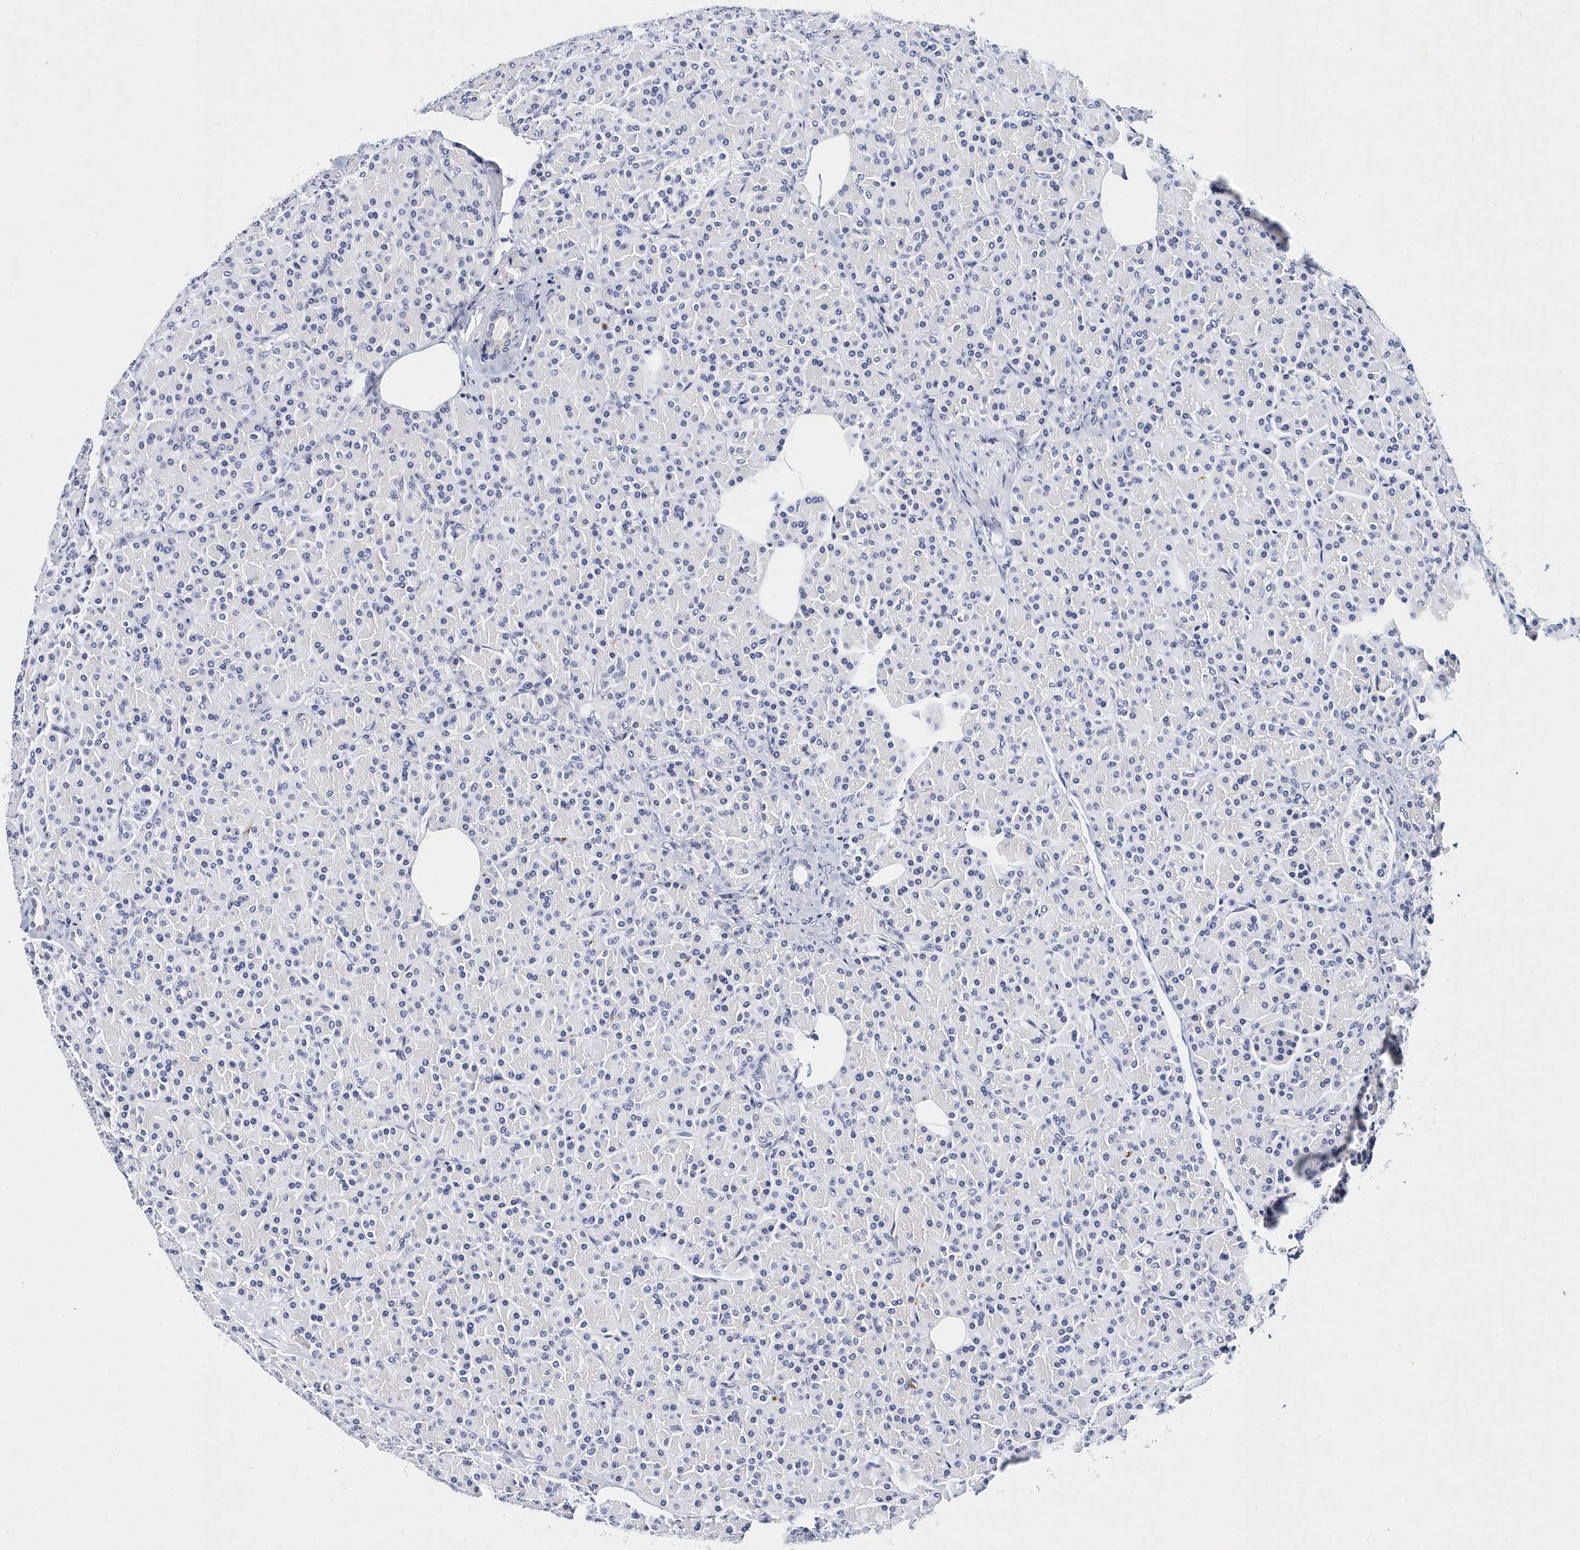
{"staining": {"intensity": "negative", "quantity": "none", "location": "none"}, "tissue": "pancreas", "cell_type": "Exocrine glandular cells", "image_type": "normal", "snomed": [{"axis": "morphology", "description": "Normal tissue, NOS"}, {"axis": "topography", "description": "Pancreas"}], "caption": "There is no significant staining in exocrine glandular cells of pancreas.", "gene": "ITGA2B", "patient": {"sex": "female", "age": 43}}